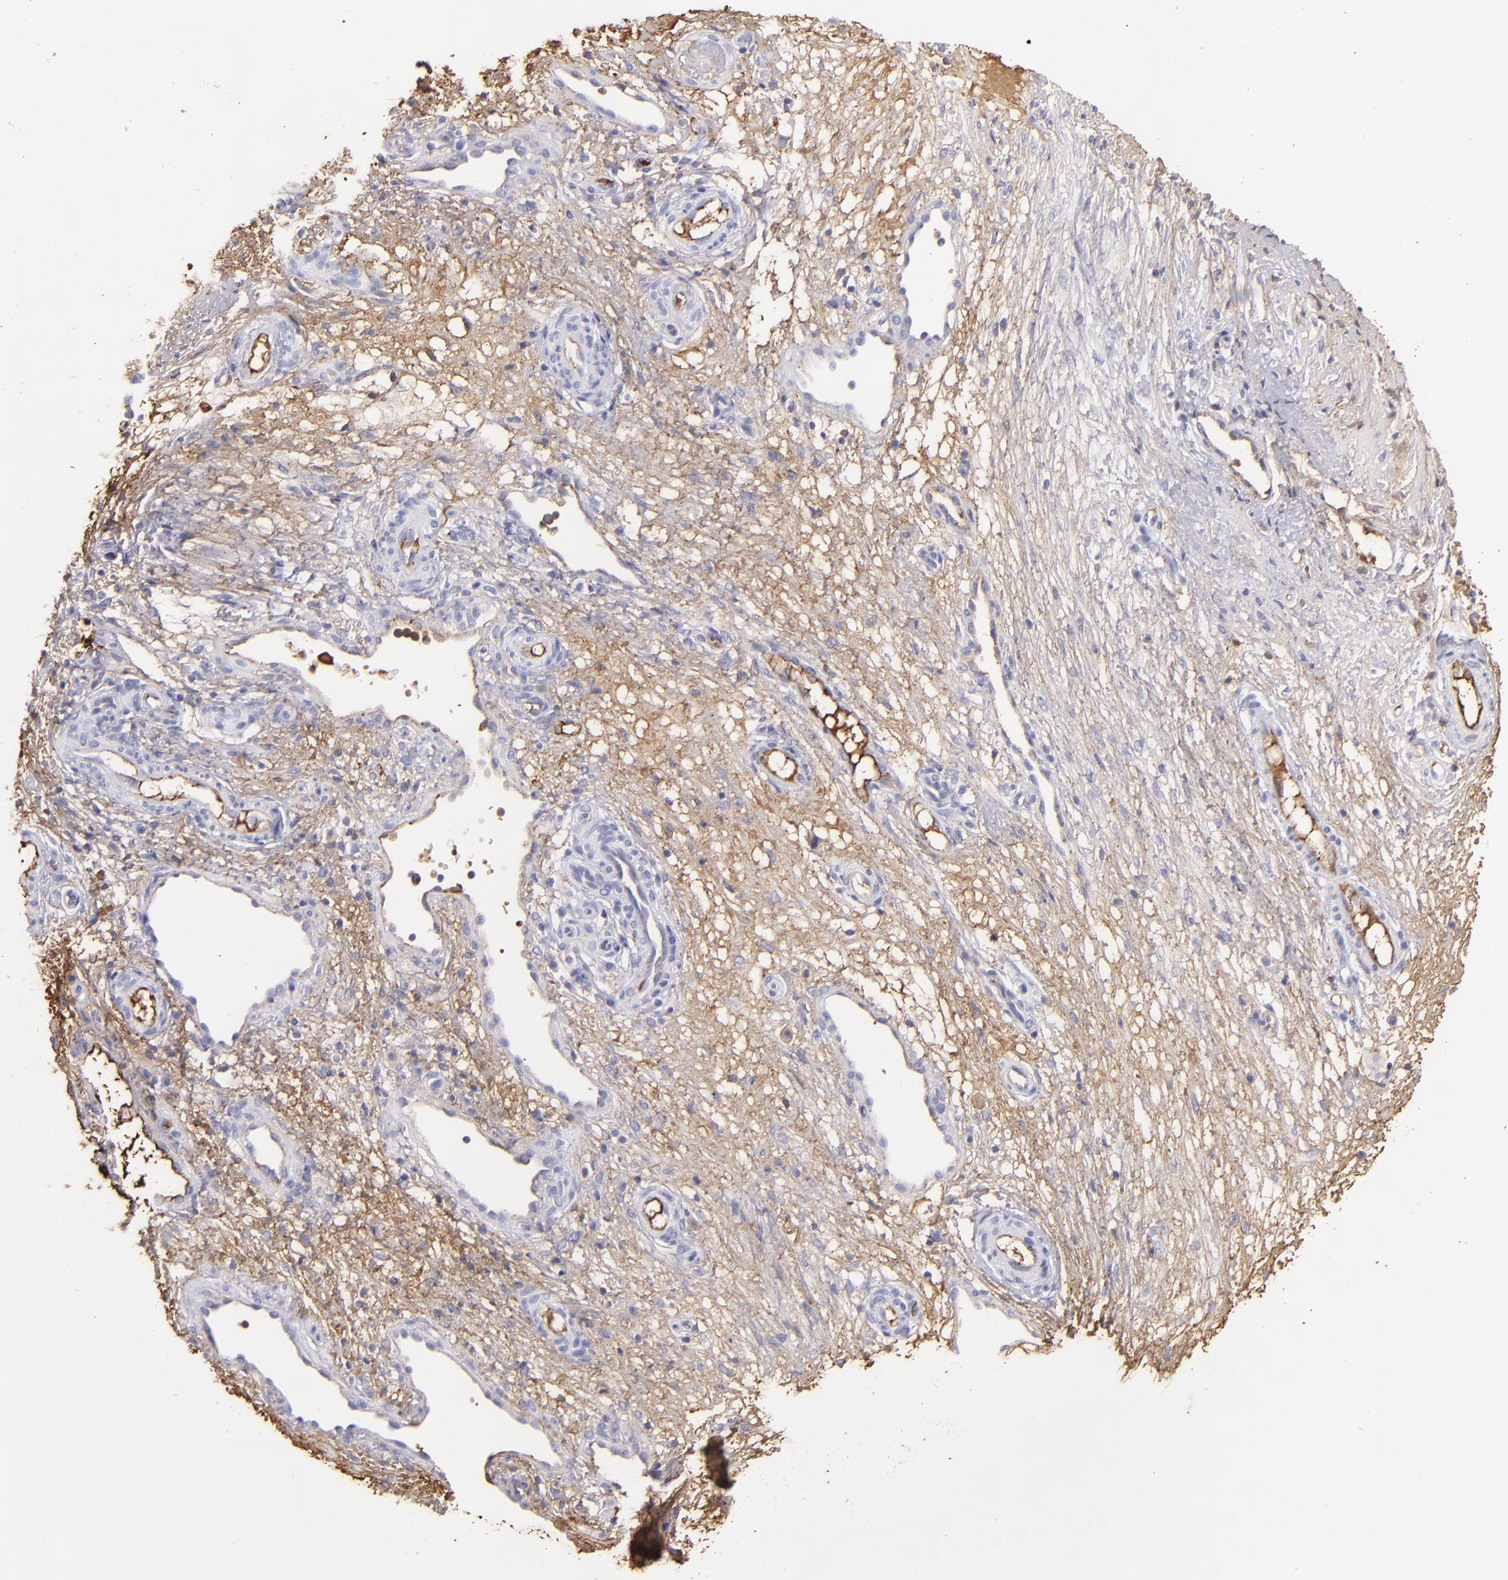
{"staining": {"intensity": "negative", "quantity": "none", "location": "none"}, "tissue": "nasopharynx", "cell_type": "Respiratory epithelial cells", "image_type": "normal", "snomed": [{"axis": "morphology", "description": "Normal tissue, NOS"}, {"axis": "morphology", "description": "Inflammation, NOS"}, {"axis": "morphology", "description": "Malignant melanoma, Metastatic site"}, {"axis": "topography", "description": "Nasopharynx"}], "caption": "High power microscopy image of an immunohistochemistry (IHC) photomicrograph of normal nasopharynx, revealing no significant staining in respiratory epithelial cells. (Immunohistochemistry (ihc), brightfield microscopy, high magnification).", "gene": "FGB", "patient": {"sex": "female", "age": 55}}